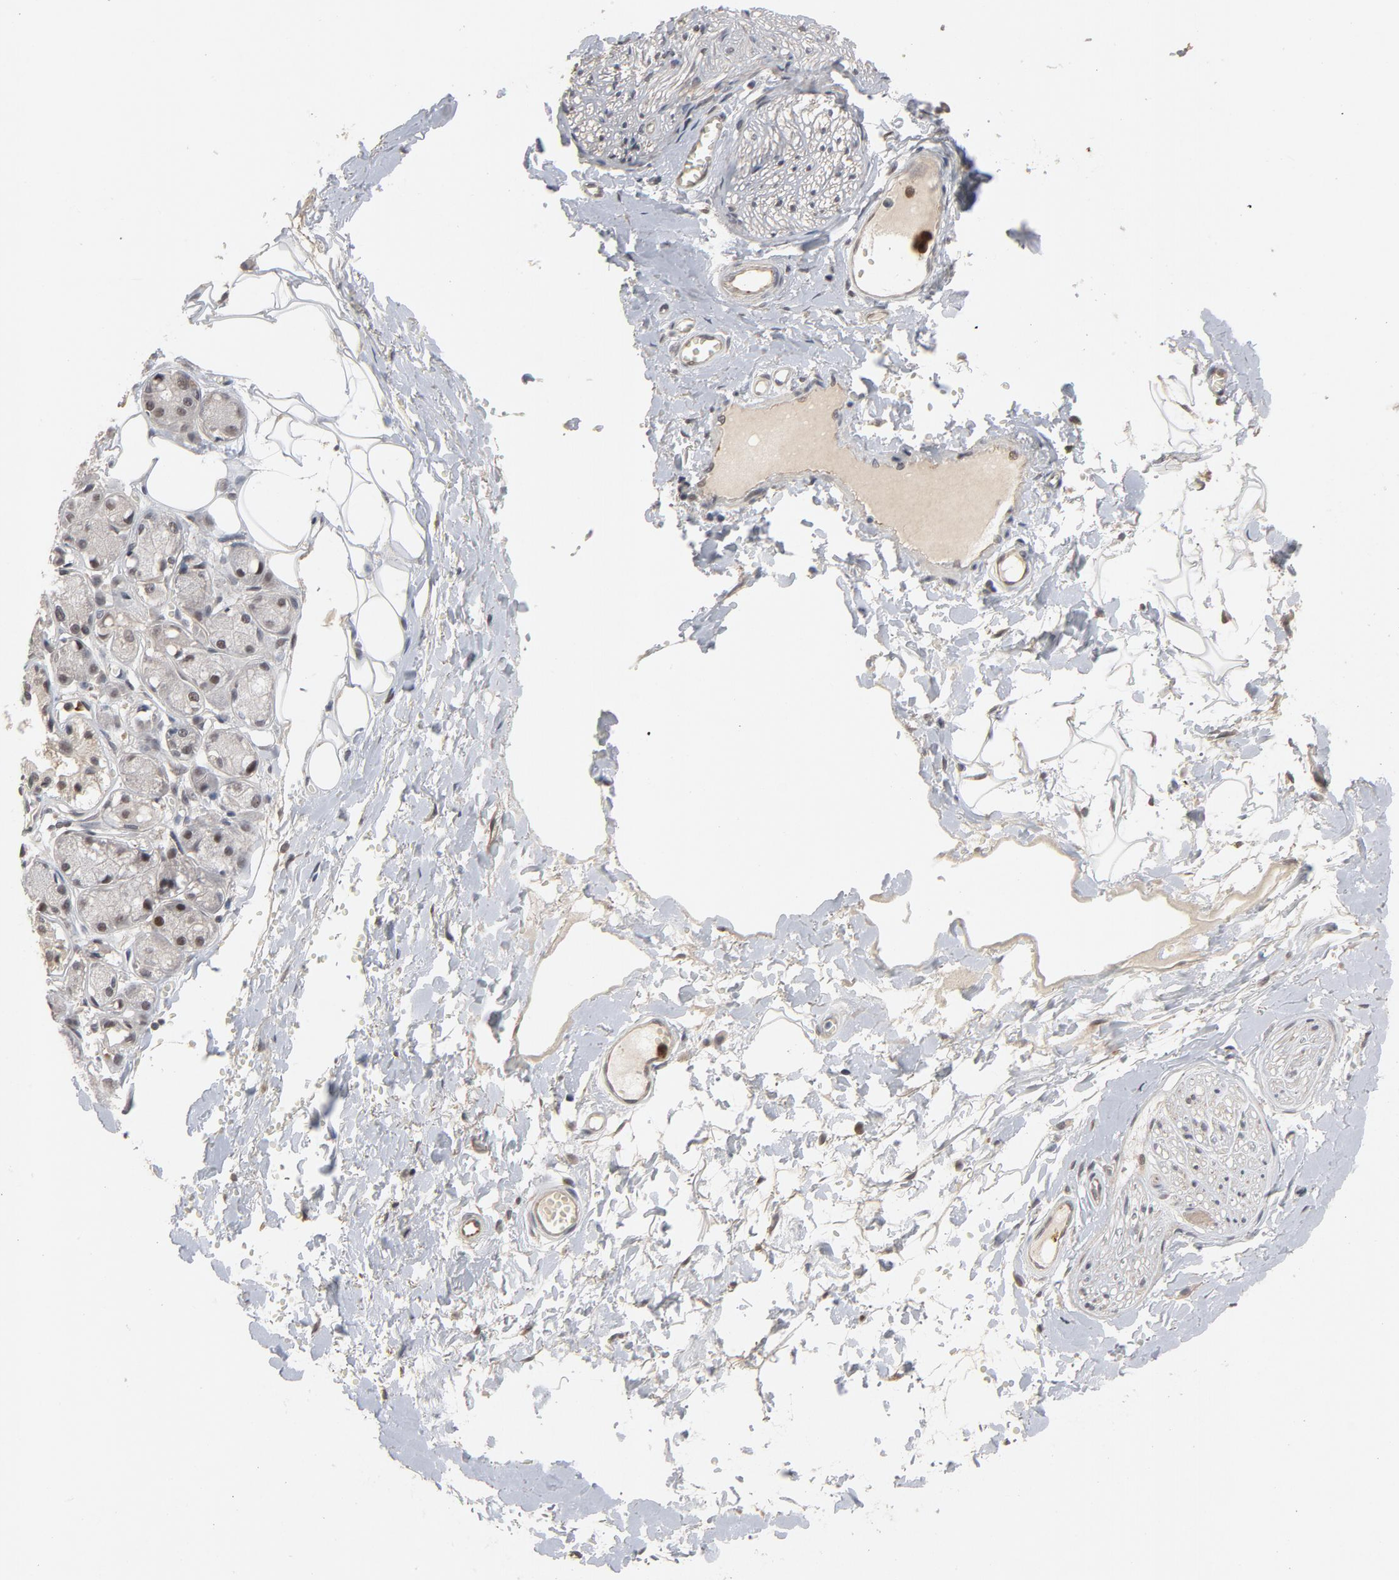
{"staining": {"intensity": "negative", "quantity": "none", "location": "none"}, "tissue": "adipose tissue", "cell_type": "Adipocytes", "image_type": "normal", "snomed": [{"axis": "morphology", "description": "Normal tissue, NOS"}, {"axis": "morphology", "description": "Inflammation, NOS"}, {"axis": "topography", "description": "Salivary gland"}, {"axis": "topography", "description": "Peripheral nerve tissue"}], "caption": "This is a histopathology image of IHC staining of unremarkable adipose tissue, which shows no positivity in adipocytes. (DAB (3,3'-diaminobenzidine) immunohistochemistry, high magnification).", "gene": "RTL5", "patient": {"sex": "female", "age": 75}}